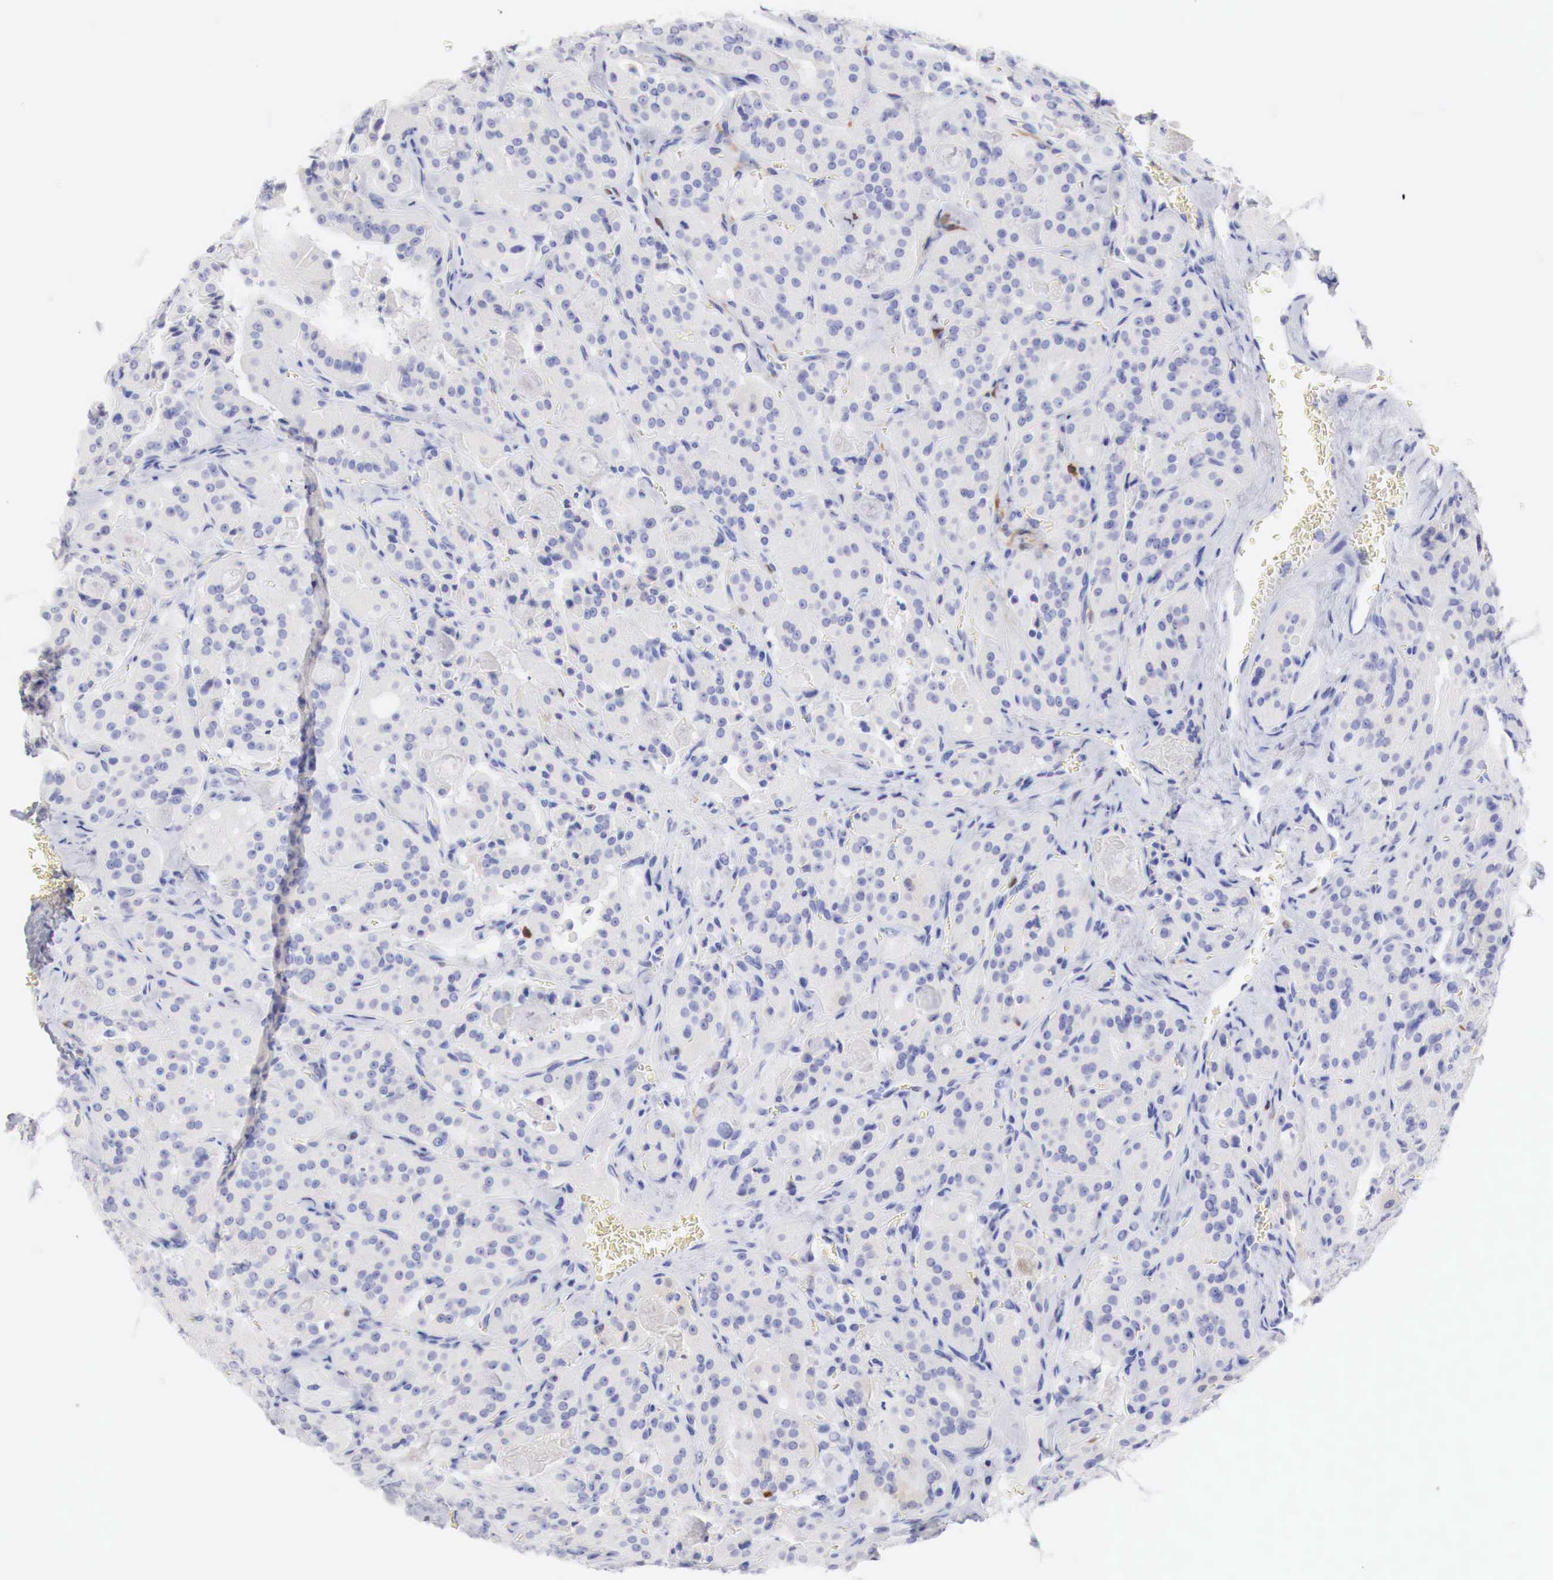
{"staining": {"intensity": "weak", "quantity": "<25%", "location": "cytoplasmic/membranous"}, "tissue": "thyroid cancer", "cell_type": "Tumor cells", "image_type": "cancer", "snomed": [{"axis": "morphology", "description": "Carcinoma, NOS"}, {"axis": "topography", "description": "Thyroid gland"}], "caption": "A micrograph of human thyroid cancer (carcinoma) is negative for staining in tumor cells. (DAB immunohistochemistry visualized using brightfield microscopy, high magnification).", "gene": "CDKN2A", "patient": {"sex": "male", "age": 76}}